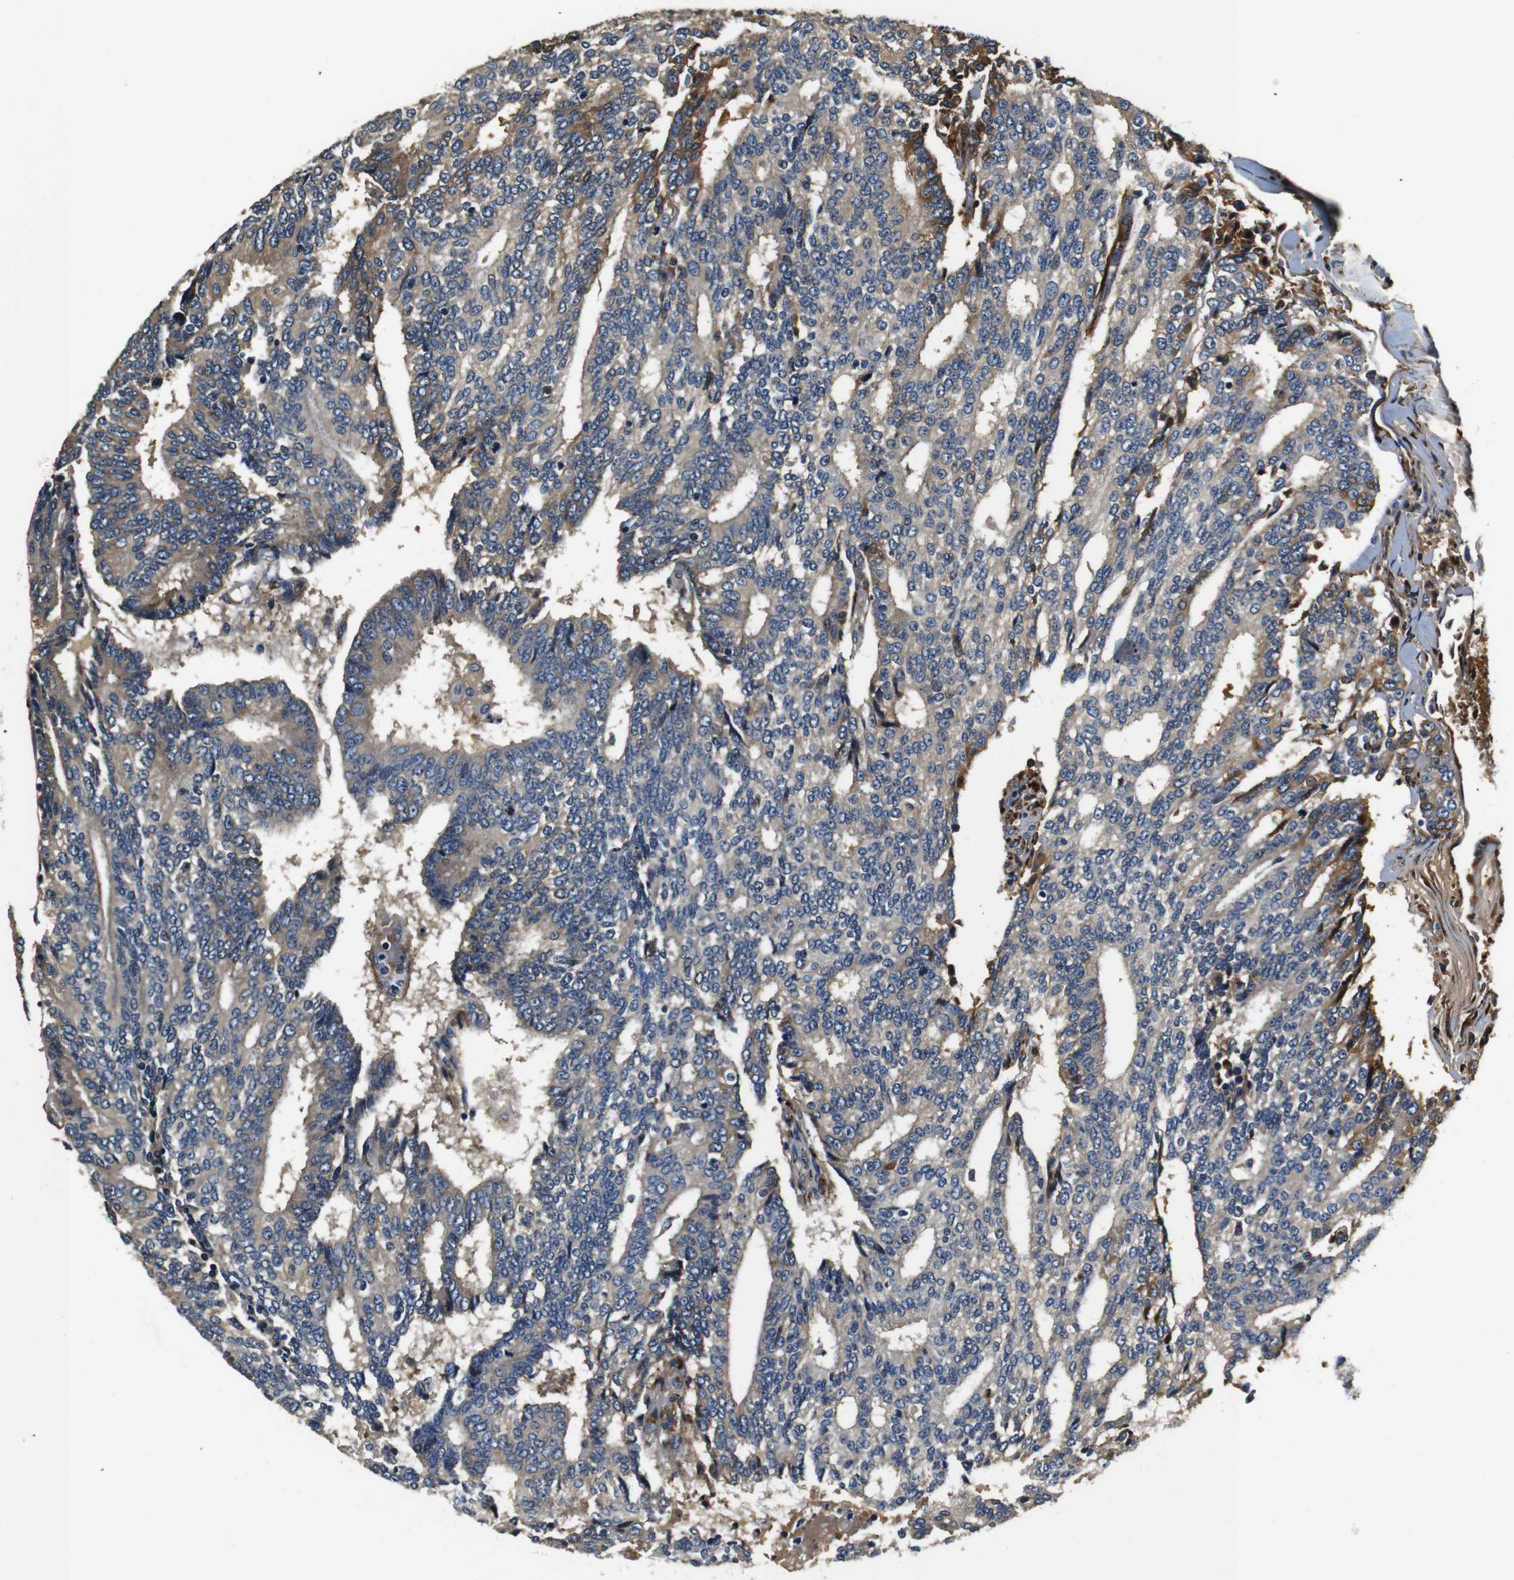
{"staining": {"intensity": "weak", "quantity": ">75%", "location": "cytoplasmic/membranous"}, "tissue": "prostate cancer", "cell_type": "Tumor cells", "image_type": "cancer", "snomed": [{"axis": "morphology", "description": "Normal tissue, NOS"}, {"axis": "morphology", "description": "Adenocarcinoma, High grade"}, {"axis": "topography", "description": "Prostate"}, {"axis": "topography", "description": "Seminal veicle"}], "caption": "This photomicrograph displays IHC staining of human prostate adenocarcinoma (high-grade), with low weak cytoplasmic/membranous positivity in about >75% of tumor cells.", "gene": "COL1A1", "patient": {"sex": "male", "age": 55}}